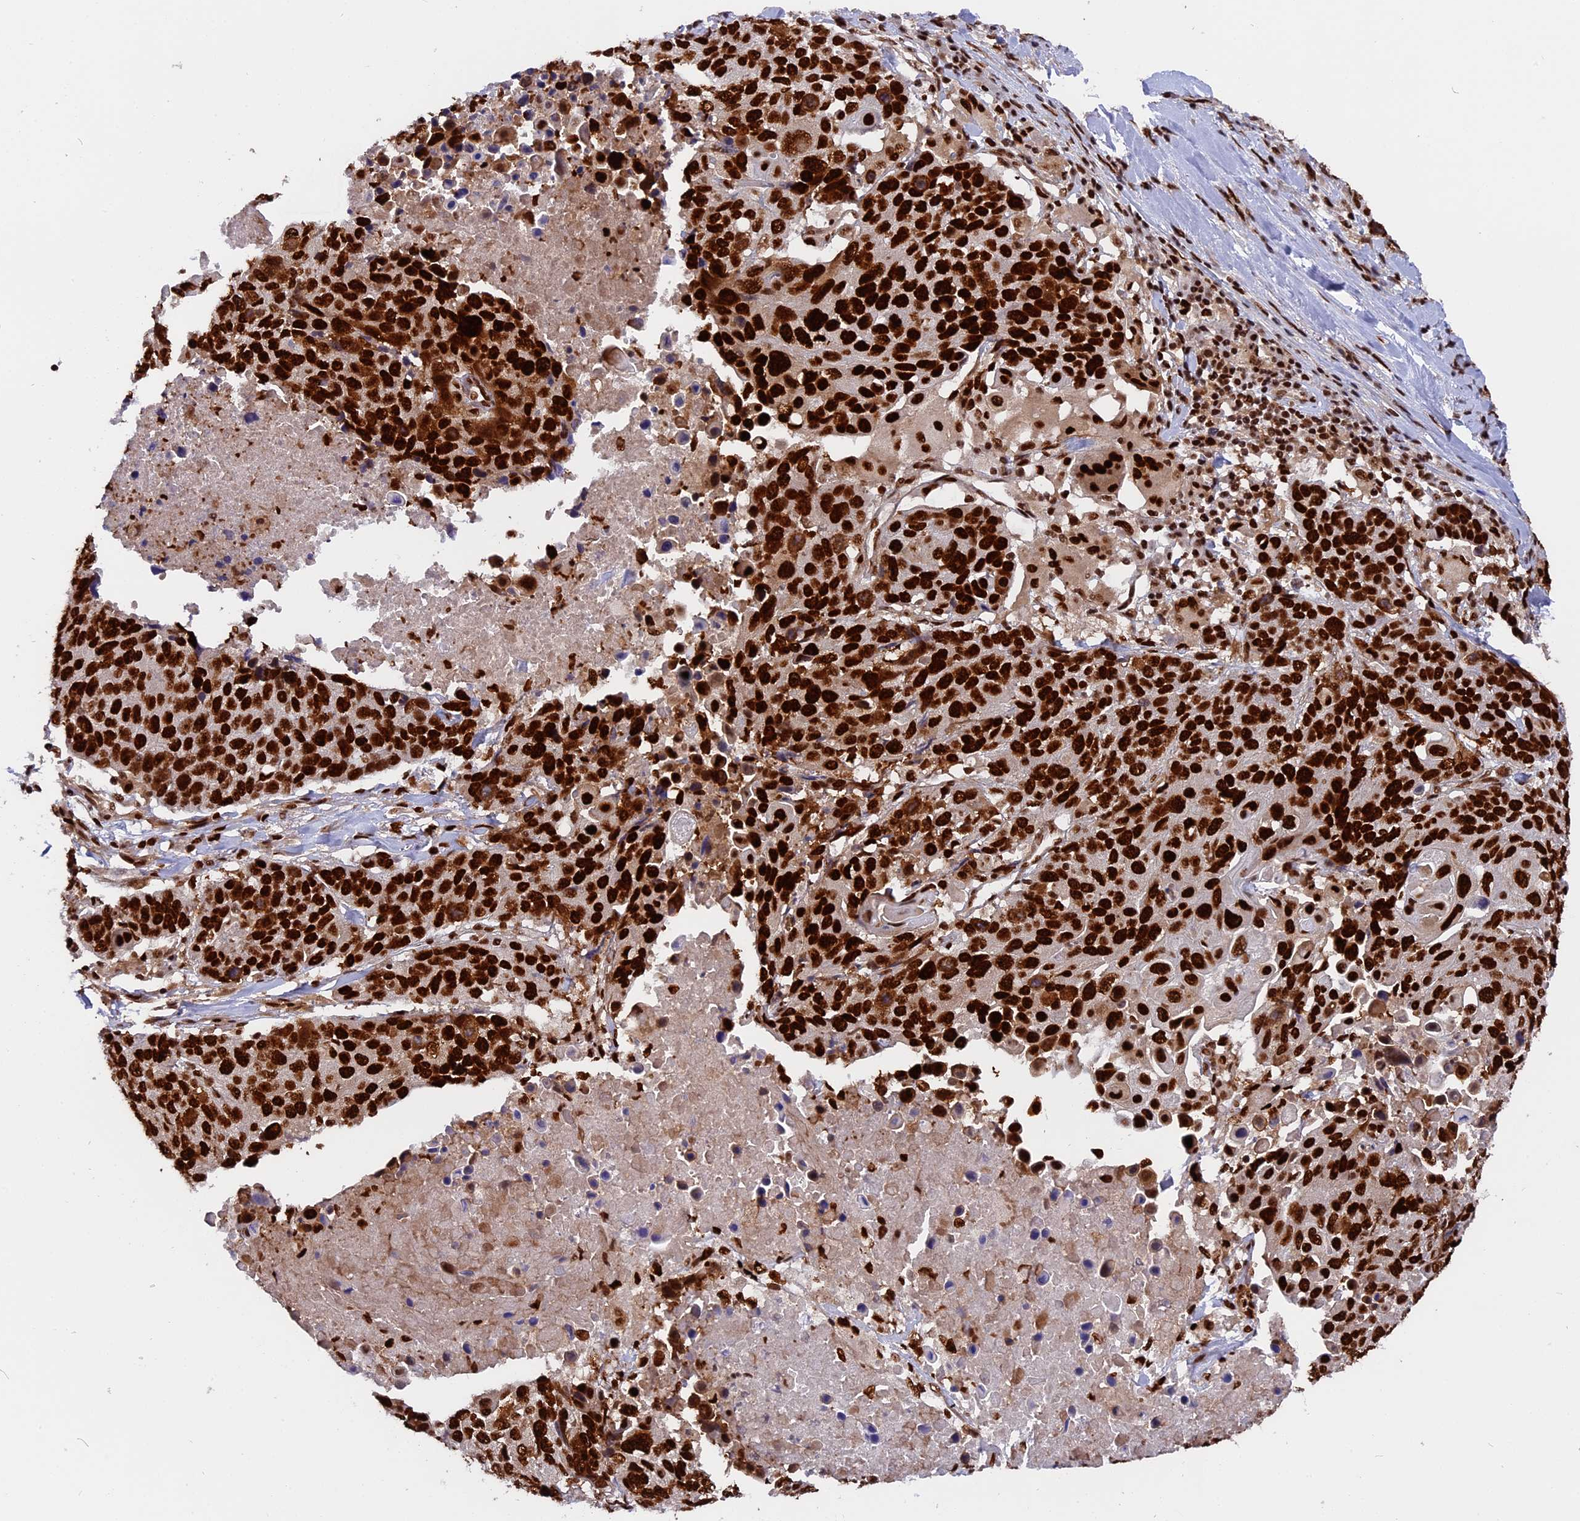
{"staining": {"intensity": "strong", "quantity": ">75%", "location": "nuclear"}, "tissue": "lung cancer", "cell_type": "Tumor cells", "image_type": "cancer", "snomed": [{"axis": "morphology", "description": "Squamous cell carcinoma, NOS"}, {"axis": "topography", "description": "Lung"}], "caption": "Immunohistochemistry (IHC) micrograph of neoplastic tissue: human lung squamous cell carcinoma stained using IHC demonstrates high levels of strong protein expression localized specifically in the nuclear of tumor cells, appearing as a nuclear brown color.", "gene": "RAMAC", "patient": {"sex": "male", "age": 66}}